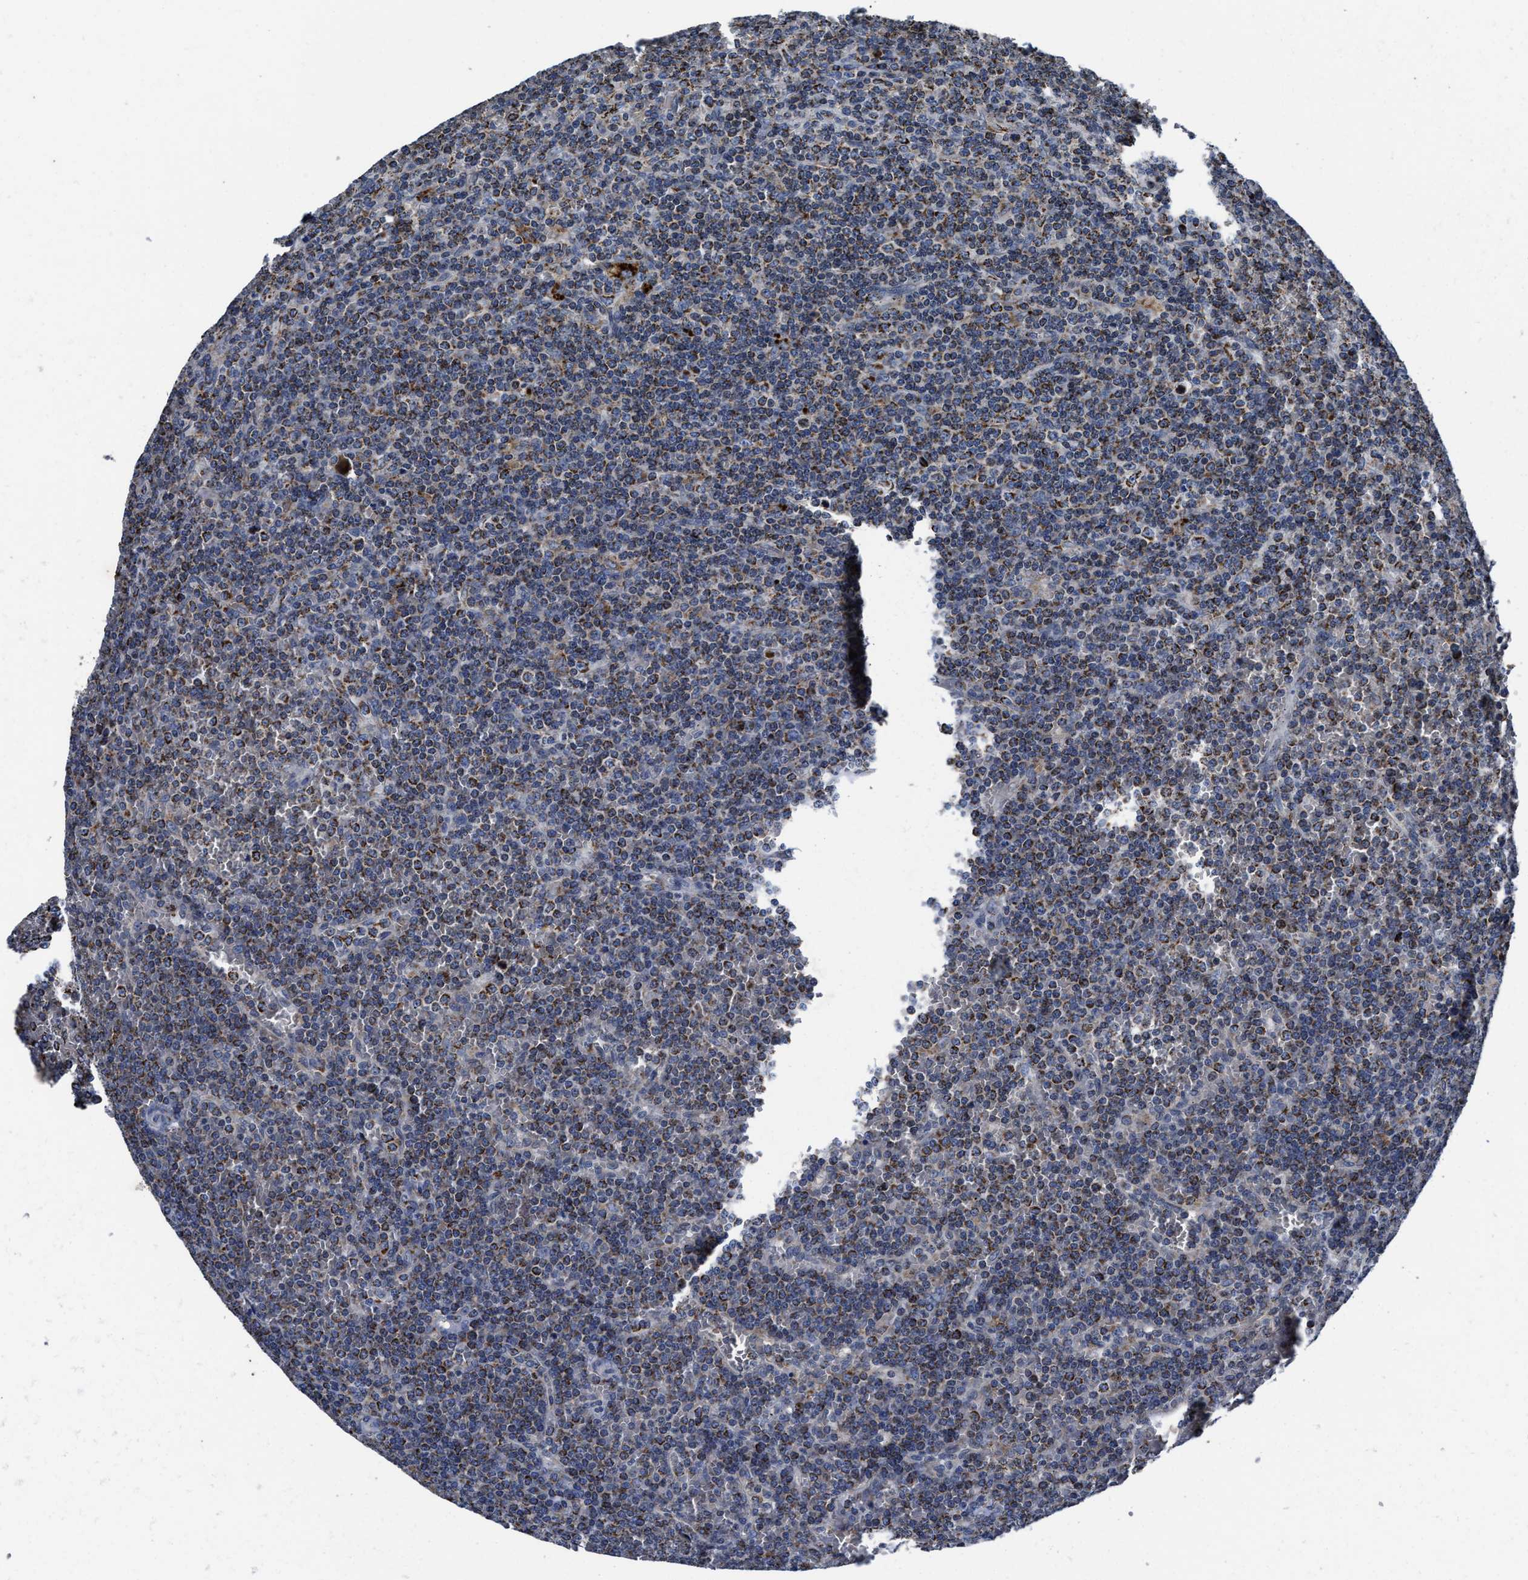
{"staining": {"intensity": "moderate", "quantity": "25%-75%", "location": "cytoplasmic/membranous"}, "tissue": "lymphoma", "cell_type": "Tumor cells", "image_type": "cancer", "snomed": [{"axis": "morphology", "description": "Malignant lymphoma, non-Hodgkin's type, Low grade"}, {"axis": "topography", "description": "Spleen"}], "caption": "A medium amount of moderate cytoplasmic/membranous positivity is identified in about 25%-75% of tumor cells in low-grade malignant lymphoma, non-Hodgkin's type tissue.", "gene": "CACNA1D", "patient": {"sex": "female", "age": 19}}